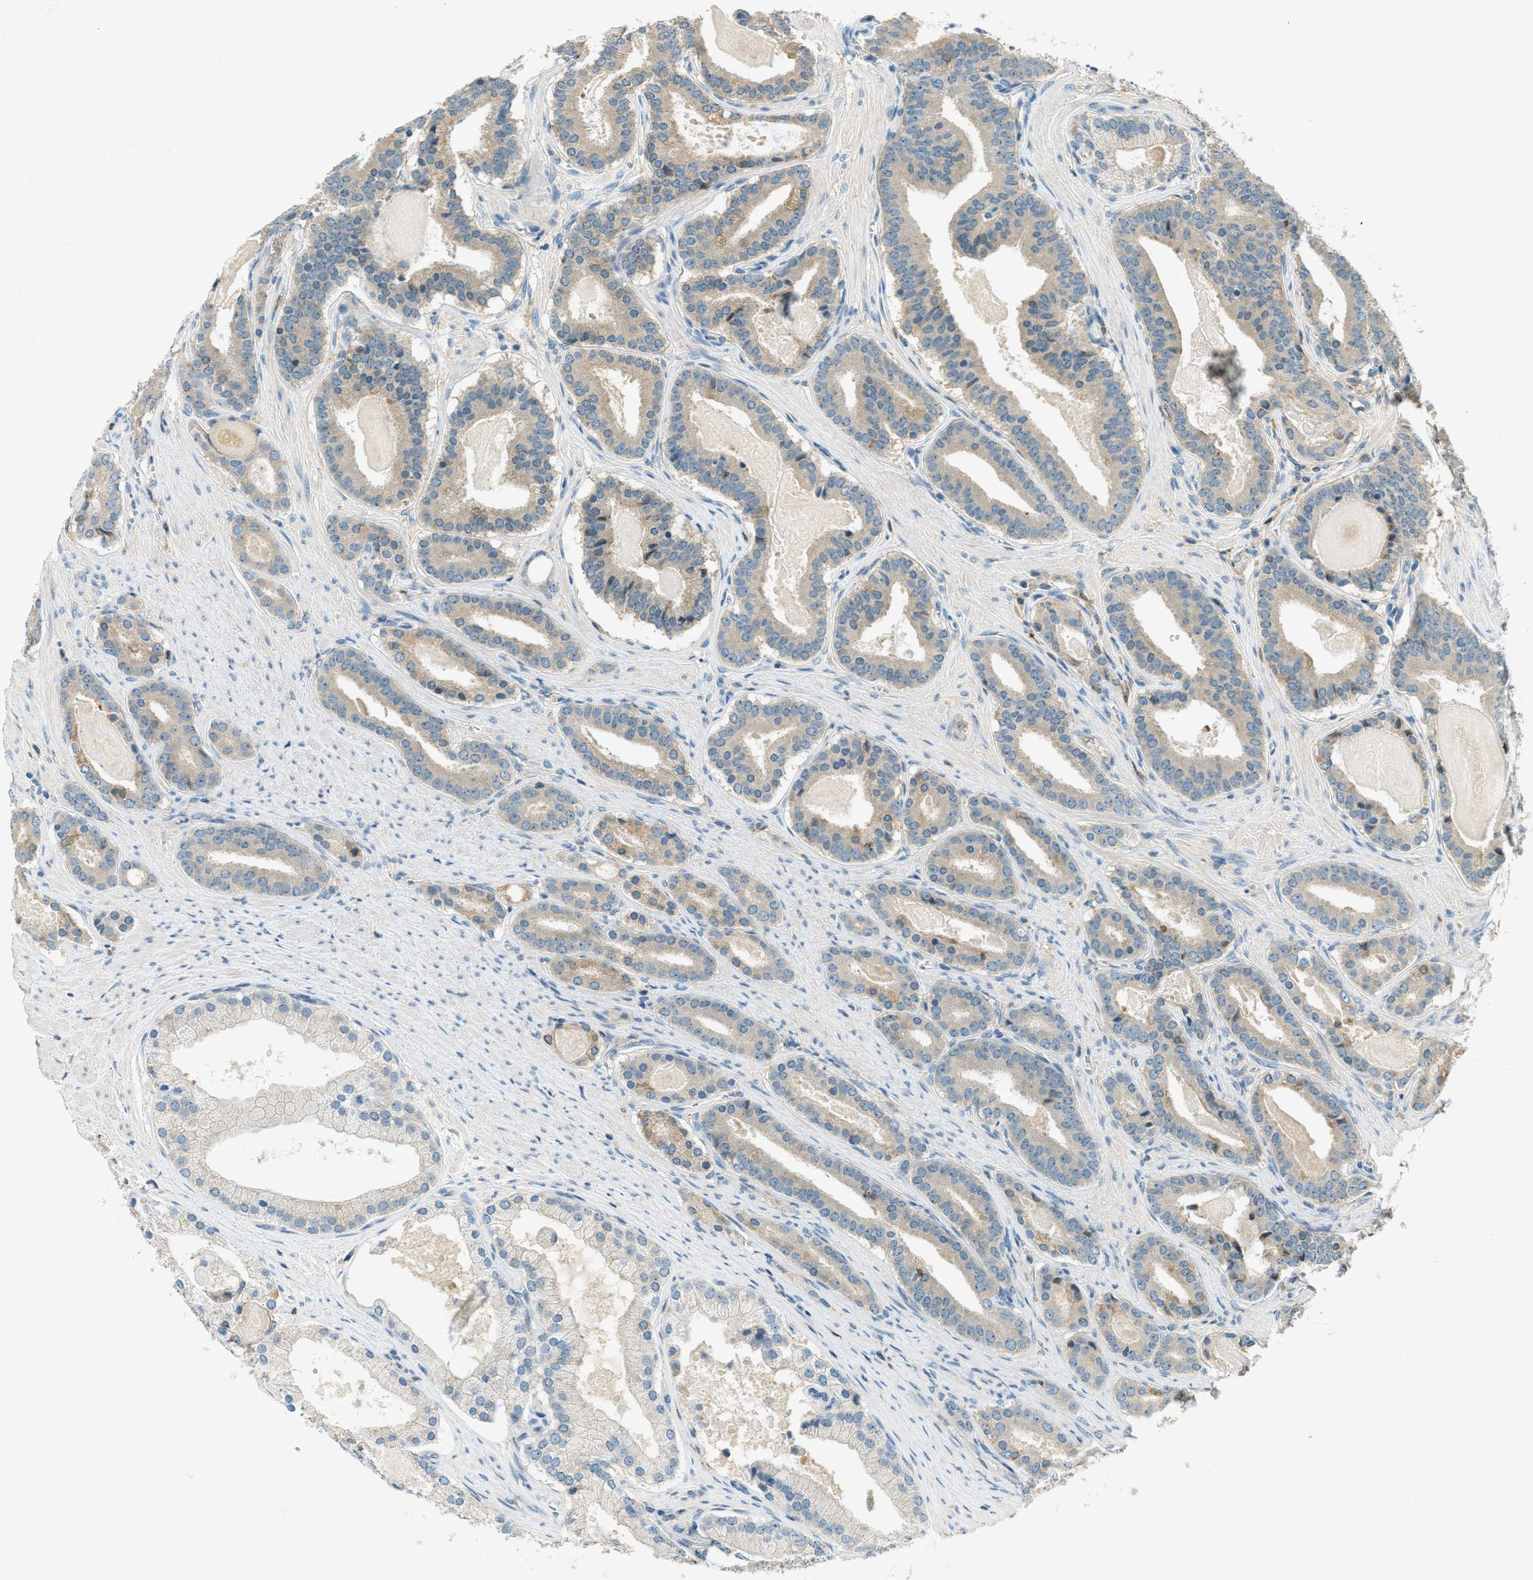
{"staining": {"intensity": "weak", "quantity": ">75%", "location": "cytoplasmic/membranous"}, "tissue": "prostate cancer", "cell_type": "Tumor cells", "image_type": "cancer", "snomed": [{"axis": "morphology", "description": "Adenocarcinoma, High grade"}, {"axis": "topography", "description": "Prostate"}], "caption": "This is an image of immunohistochemistry (IHC) staining of prostate cancer, which shows weak staining in the cytoplasmic/membranous of tumor cells.", "gene": "NUDT4", "patient": {"sex": "male", "age": 60}}